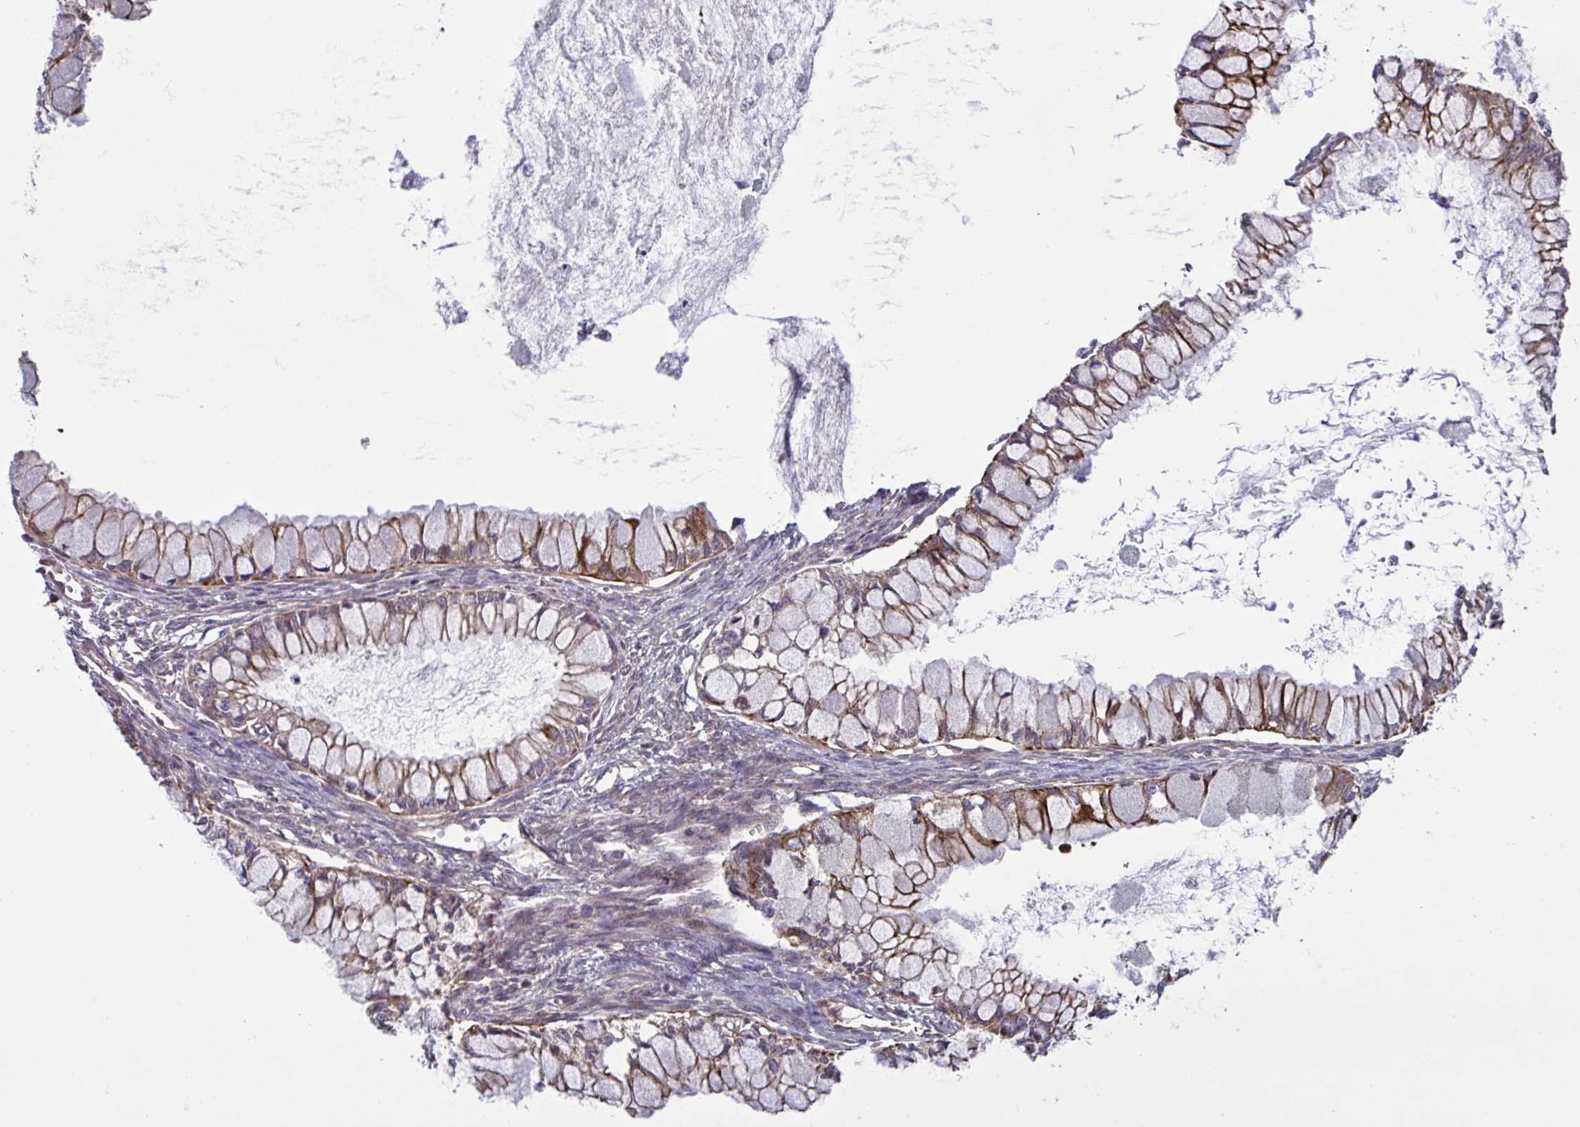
{"staining": {"intensity": "moderate", "quantity": ">75%", "location": "cytoplasmic/membranous"}, "tissue": "ovarian cancer", "cell_type": "Tumor cells", "image_type": "cancer", "snomed": [{"axis": "morphology", "description": "Cystadenocarcinoma, mucinous, NOS"}, {"axis": "topography", "description": "Ovary"}], "caption": "Ovarian cancer (mucinous cystadenocarcinoma) was stained to show a protein in brown. There is medium levels of moderate cytoplasmic/membranous expression in approximately >75% of tumor cells.", "gene": "GLTP", "patient": {"sex": "female", "age": 34}}